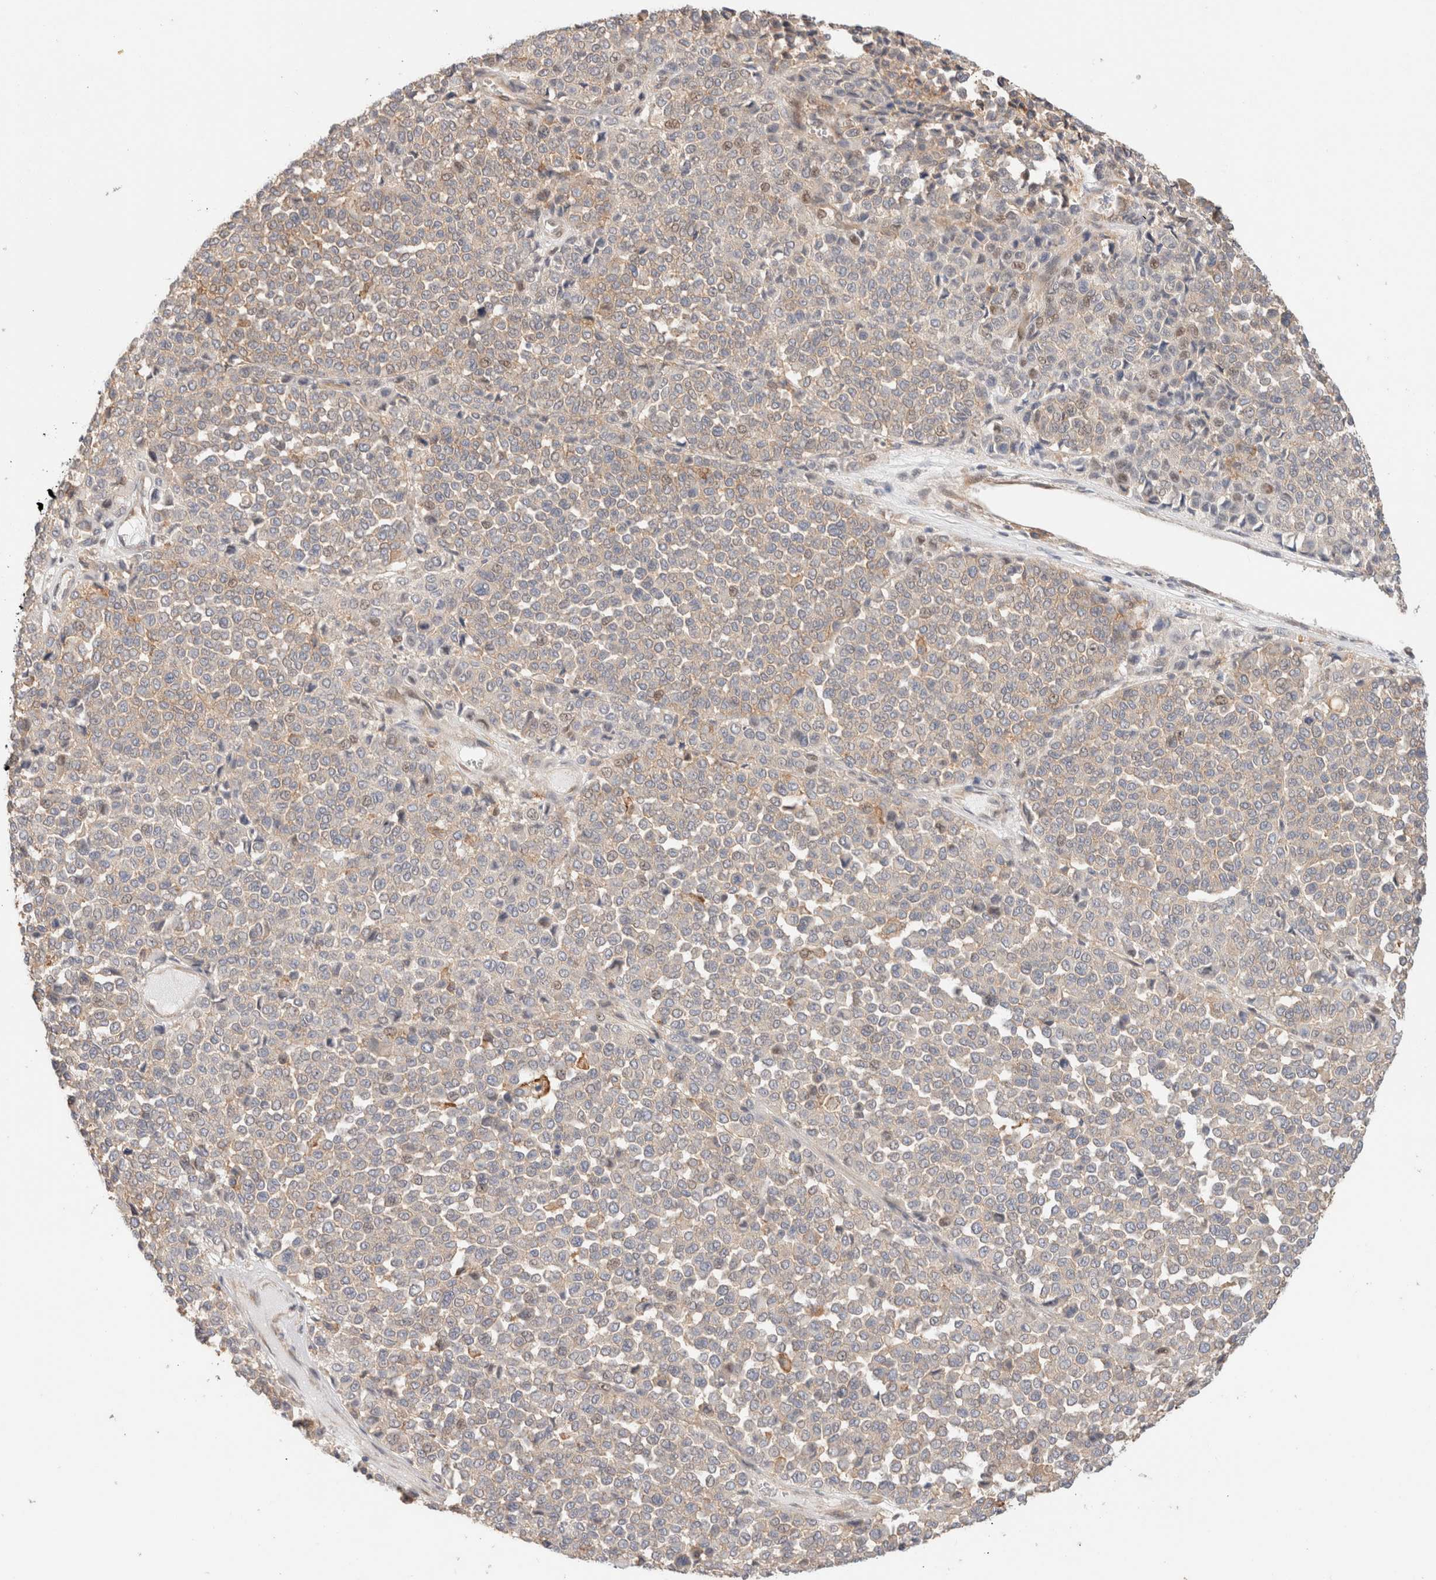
{"staining": {"intensity": "weak", "quantity": "<25%", "location": "cytoplasmic/membranous"}, "tissue": "melanoma", "cell_type": "Tumor cells", "image_type": "cancer", "snomed": [{"axis": "morphology", "description": "Malignant melanoma, Metastatic site"}, {"axis": "topography", "description": "Pancreas"}], "caption": "Melanoma was stained to show a protein in brown. There is no significant expression in tumor cells.", "gene": "ID3", "patient": {"sex": "female", "age": 30}}